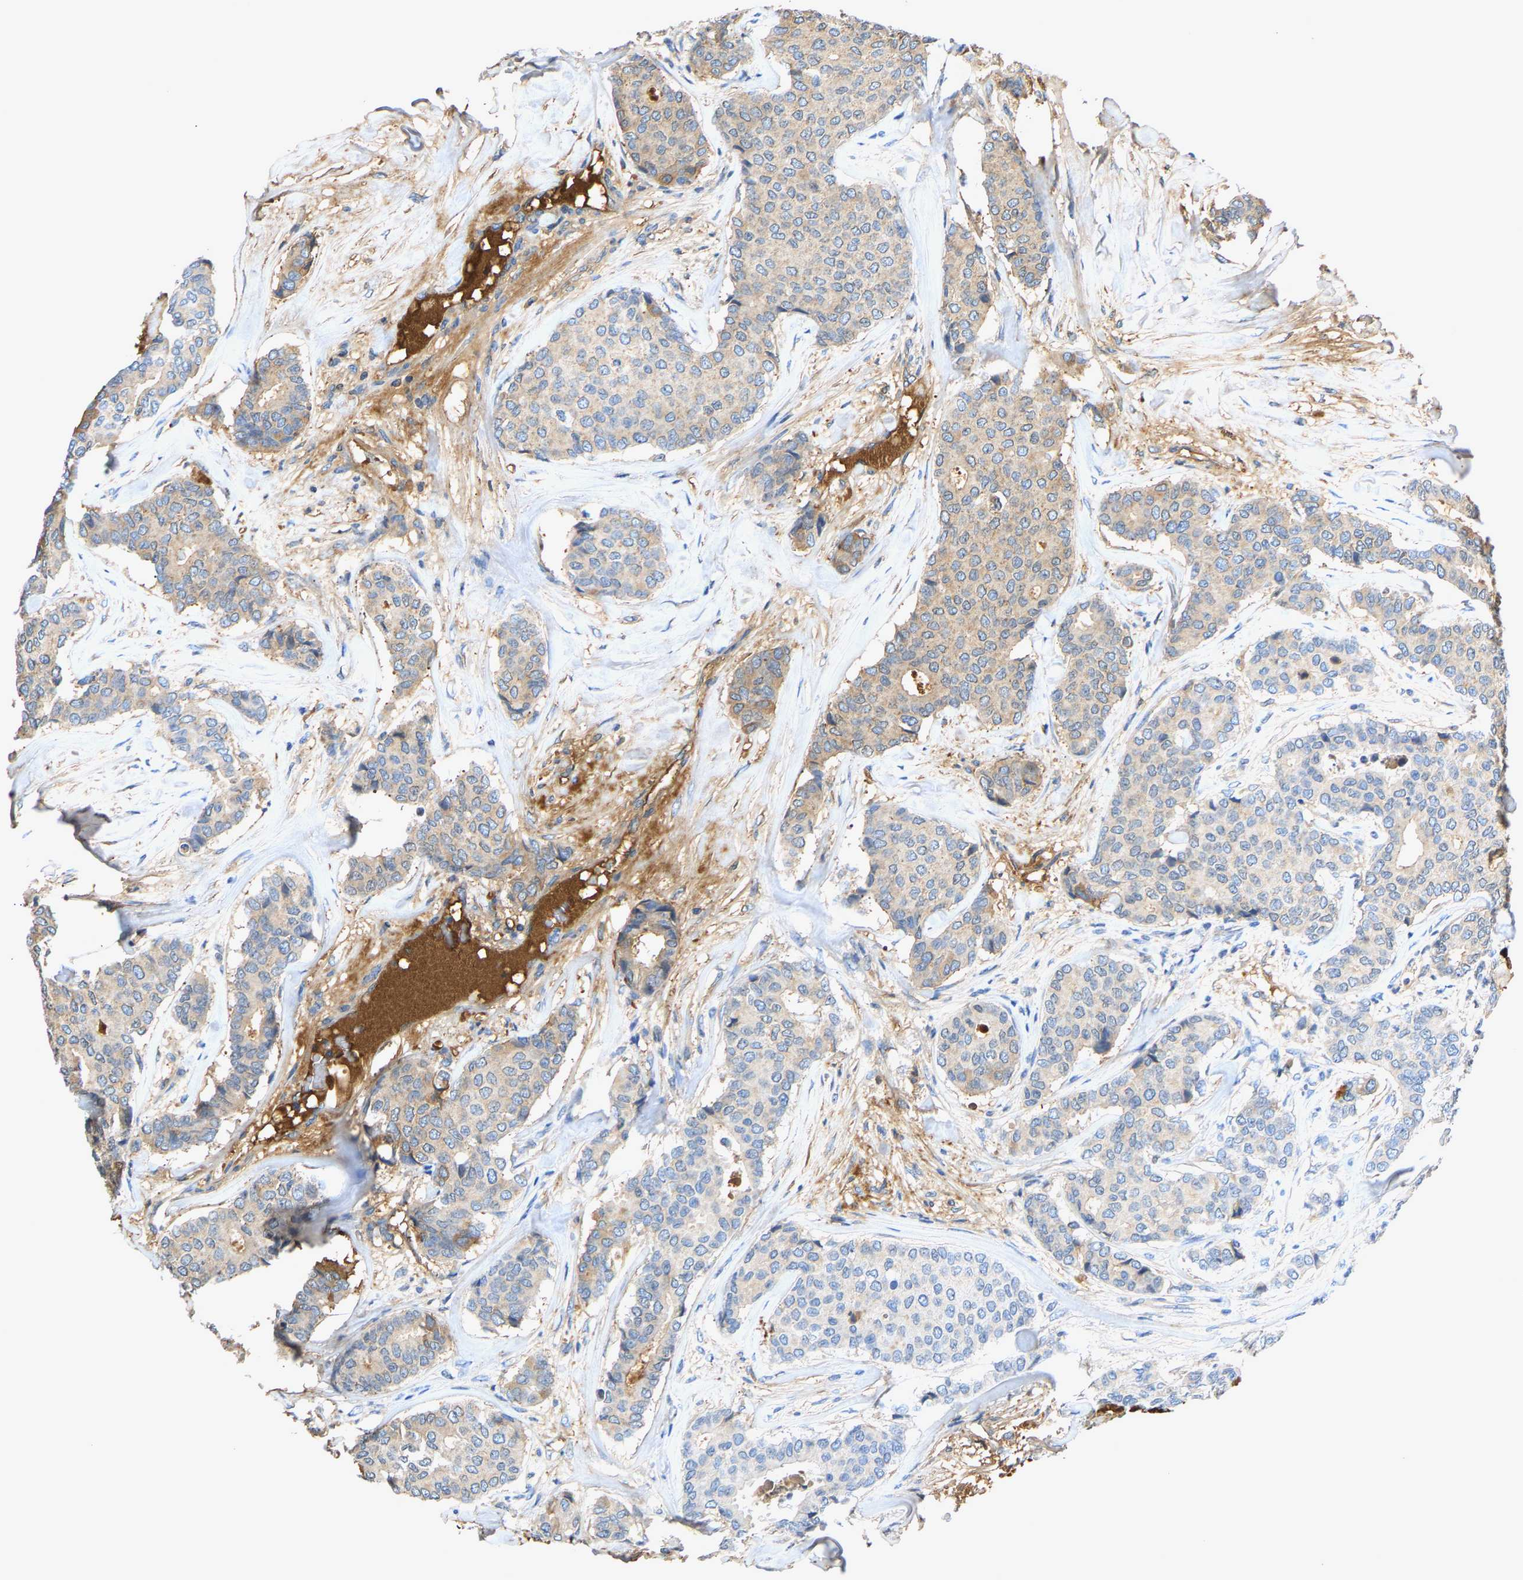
{"staining": {"intensity": "weak", "quantity": "25%-75%", "location": "cytoplasmic/membranous"}, "tissue": "breast cancer", "cell_type": "Tumor cells", "image_type": "cancer", "snomed": [{"axis": "morphology", "description": "Duct carcinoma"}, {"axis": "topography", "description": "Breast"}], "caption": "Protein staining demonstrates weak cytoplasmic/membranous positivity in about 25%-75% of tumor cells in breast invasive ductal carcinoma.", "gene": "STC1", "patient": {"sex": "female", "age": 75}}